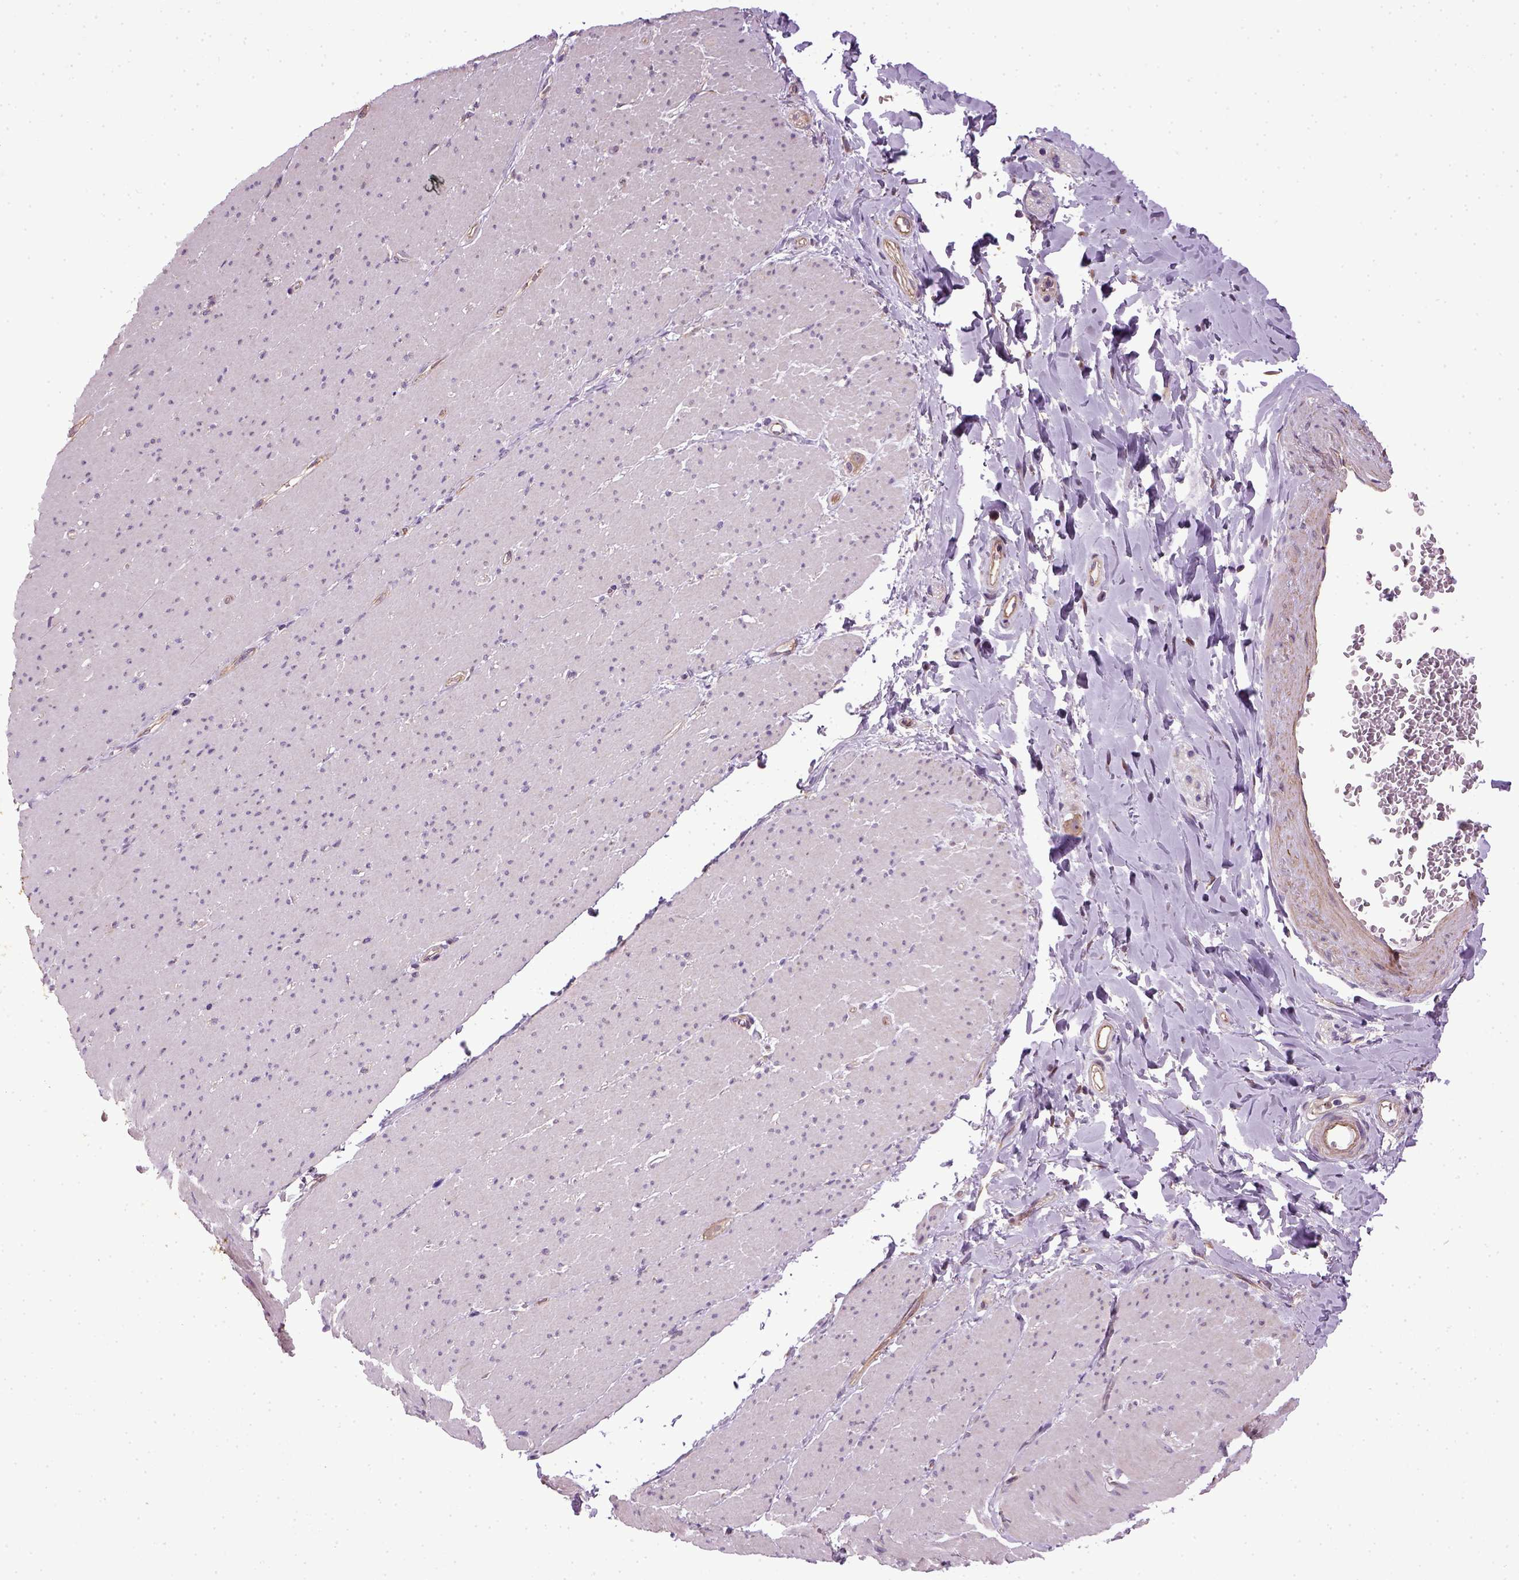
{"staining": {"intensity": "negative", "quantity": "none", "location": "none"}, "tissue": "smooth muscle", "cell_type": "Smooth muscle cells", "image_type": "normal", "snomed": [{"axis": "morphology", "description": "Normal tissue, NOS"}, {"axis": "topography", "description": "Smooth muscle"}, {"axis": "topography", "description": "Rectum"}], "caption": "IHC image of benign human smooth muscle stained for a protein (brown), which shows no positivity in smooth muscle cells. The staining is performed using DAB brown chromogen with nuclei counter-stained in using hematoxylin.", "gene": "TPRG1", "patient": {"sex": "male", "age": 53}}